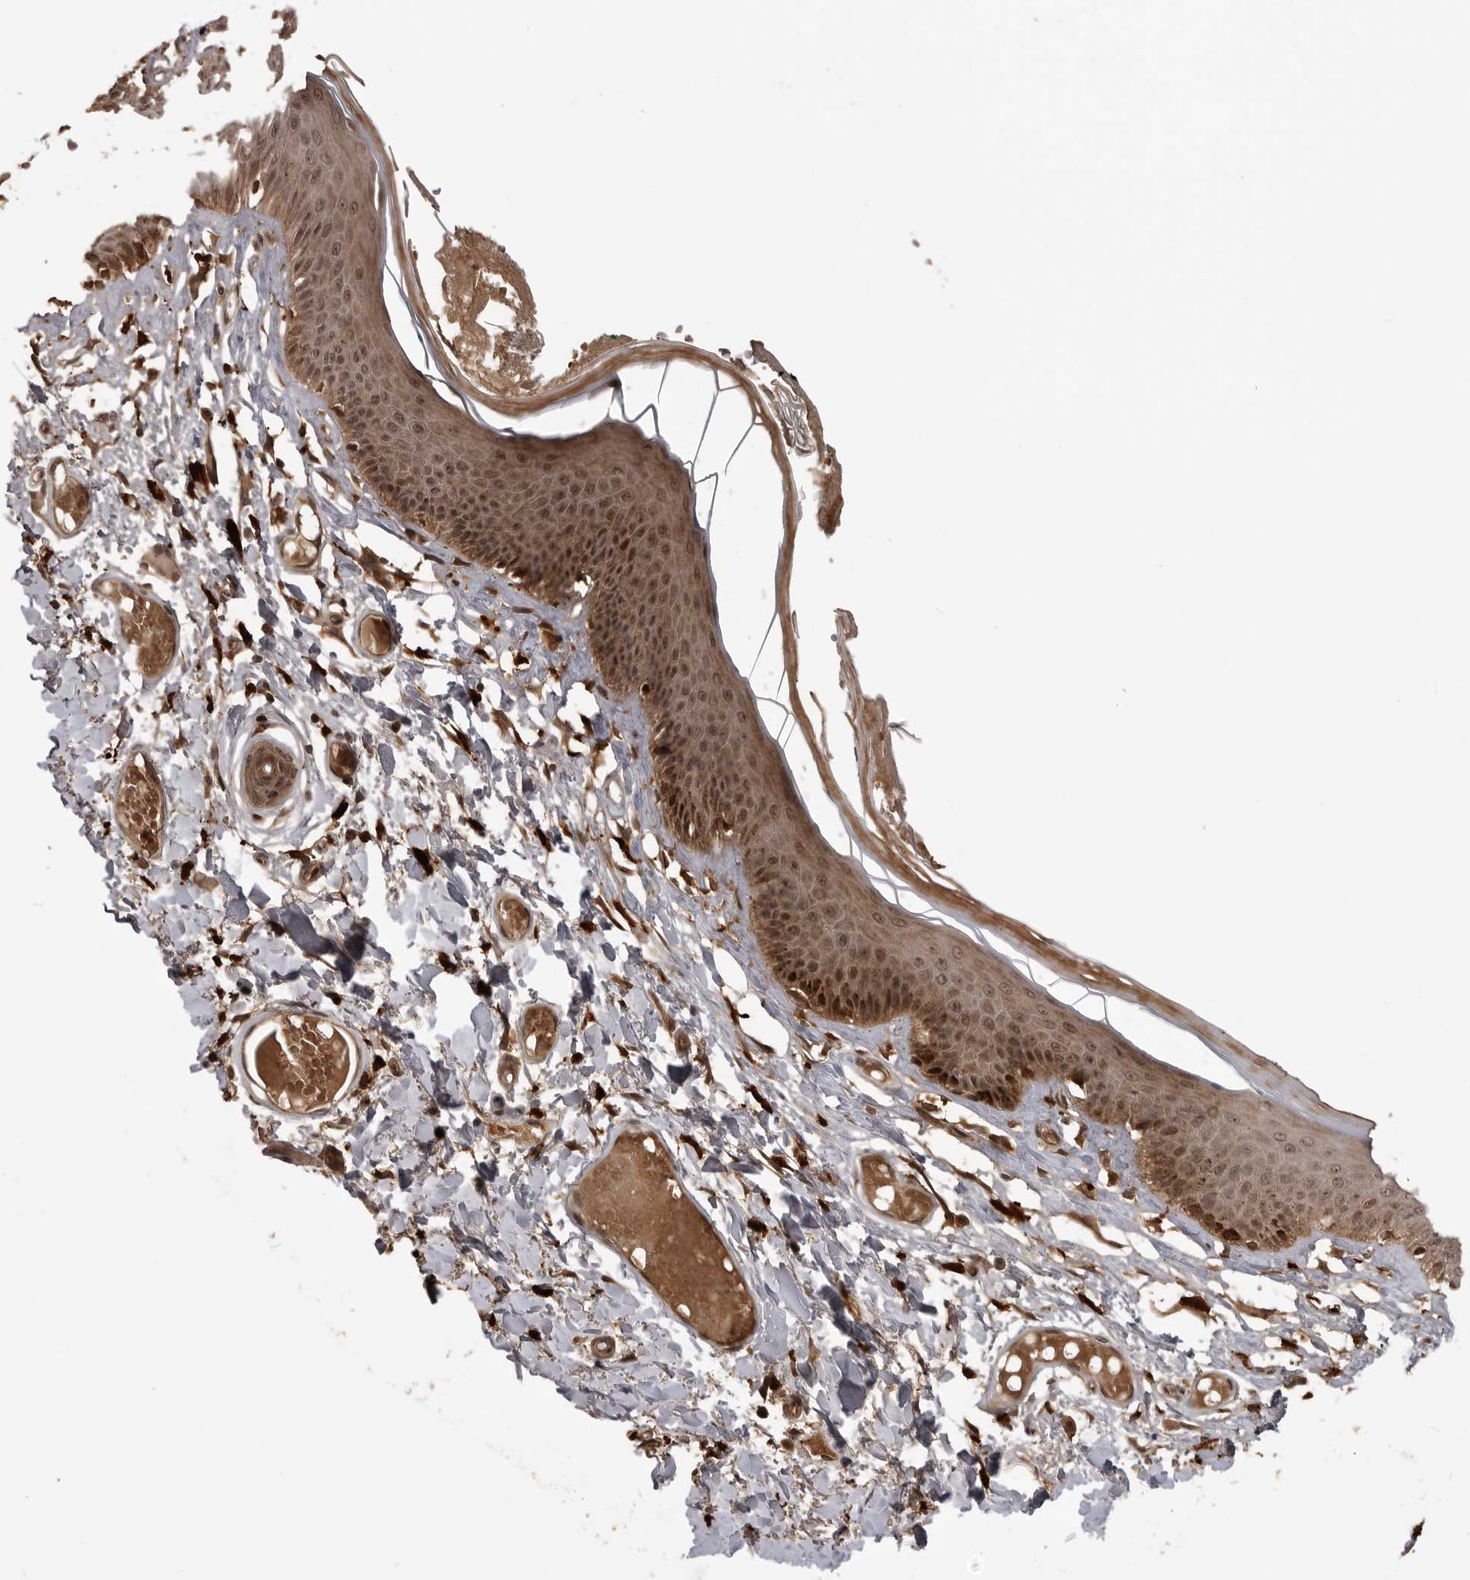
{"staining": {"intensity": "strong", "quantity": ">75%", "location": "cytoplasmic/membranous,nuclear"}, "tissue": "skin", "cell_type": "Epidermal cells", "image_type": "normal", "snomed": [{"axis": "morphology", "description": "Normal tissue, NOS"}, {"axis": "topography", "description": "Vulva"}], "caption": "Normal skin shows strong cytoplasmic/membranous,nuclear positivity in approximately >75% of epidermal cells, visualized by immunohistochemistry.", "gene": "AKAP7", "patient": {"sex": "female", "age": 73}}